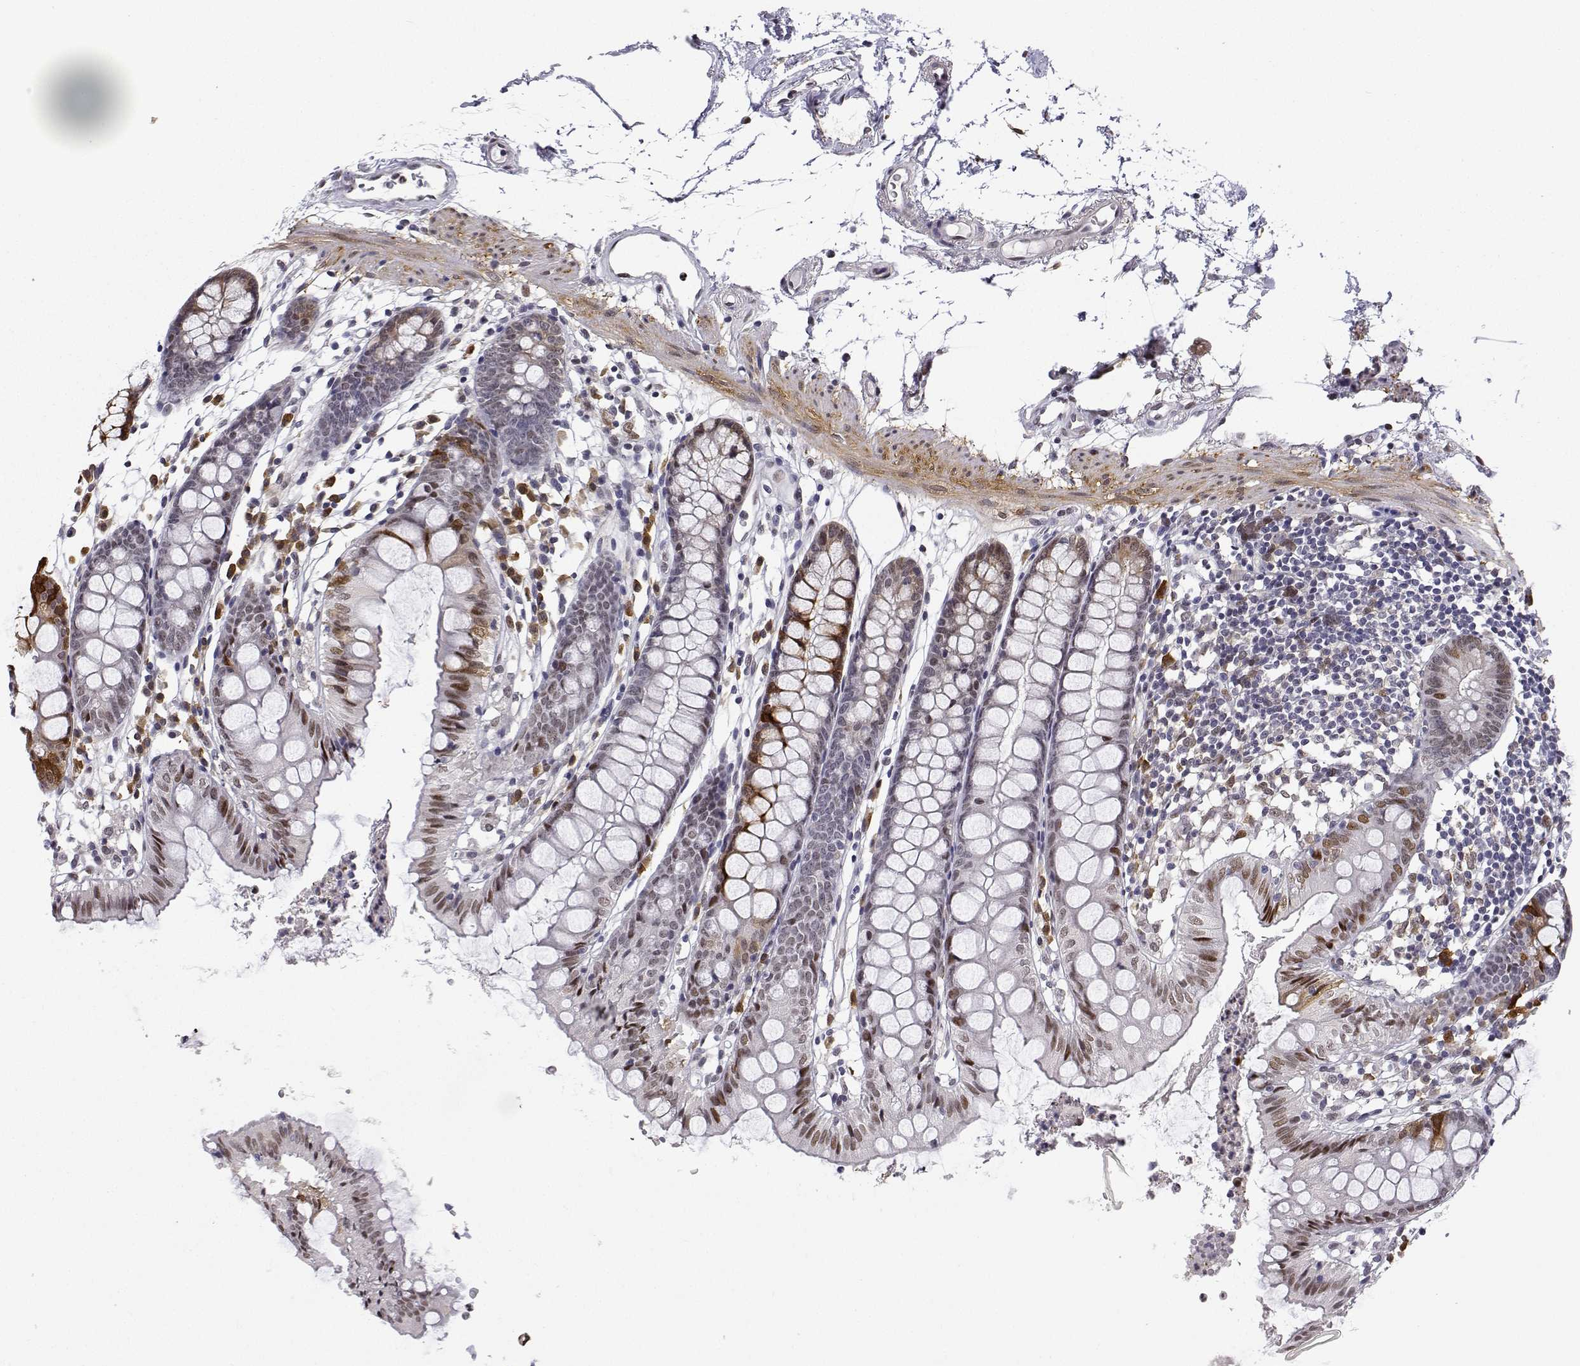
{"staining": {"intensity": "moderate", "quantity": ">75%", "location": "nuclear"}, "tissue": "colon", "cell_type": "Endothelial cells", "image_type": "normal", "snomed": [{"axis": "morphology", "description": "Normal tissue, NOS"}, {"axis": "topography", "description": "Colon"}], "caption": "Endothelial cells reveal medium levels of moderate nuclear expression in approximately >75% of cells in unremarkable colon.", "gene": "PHGDH", "patient": {"sex": "female", "age": 84}}